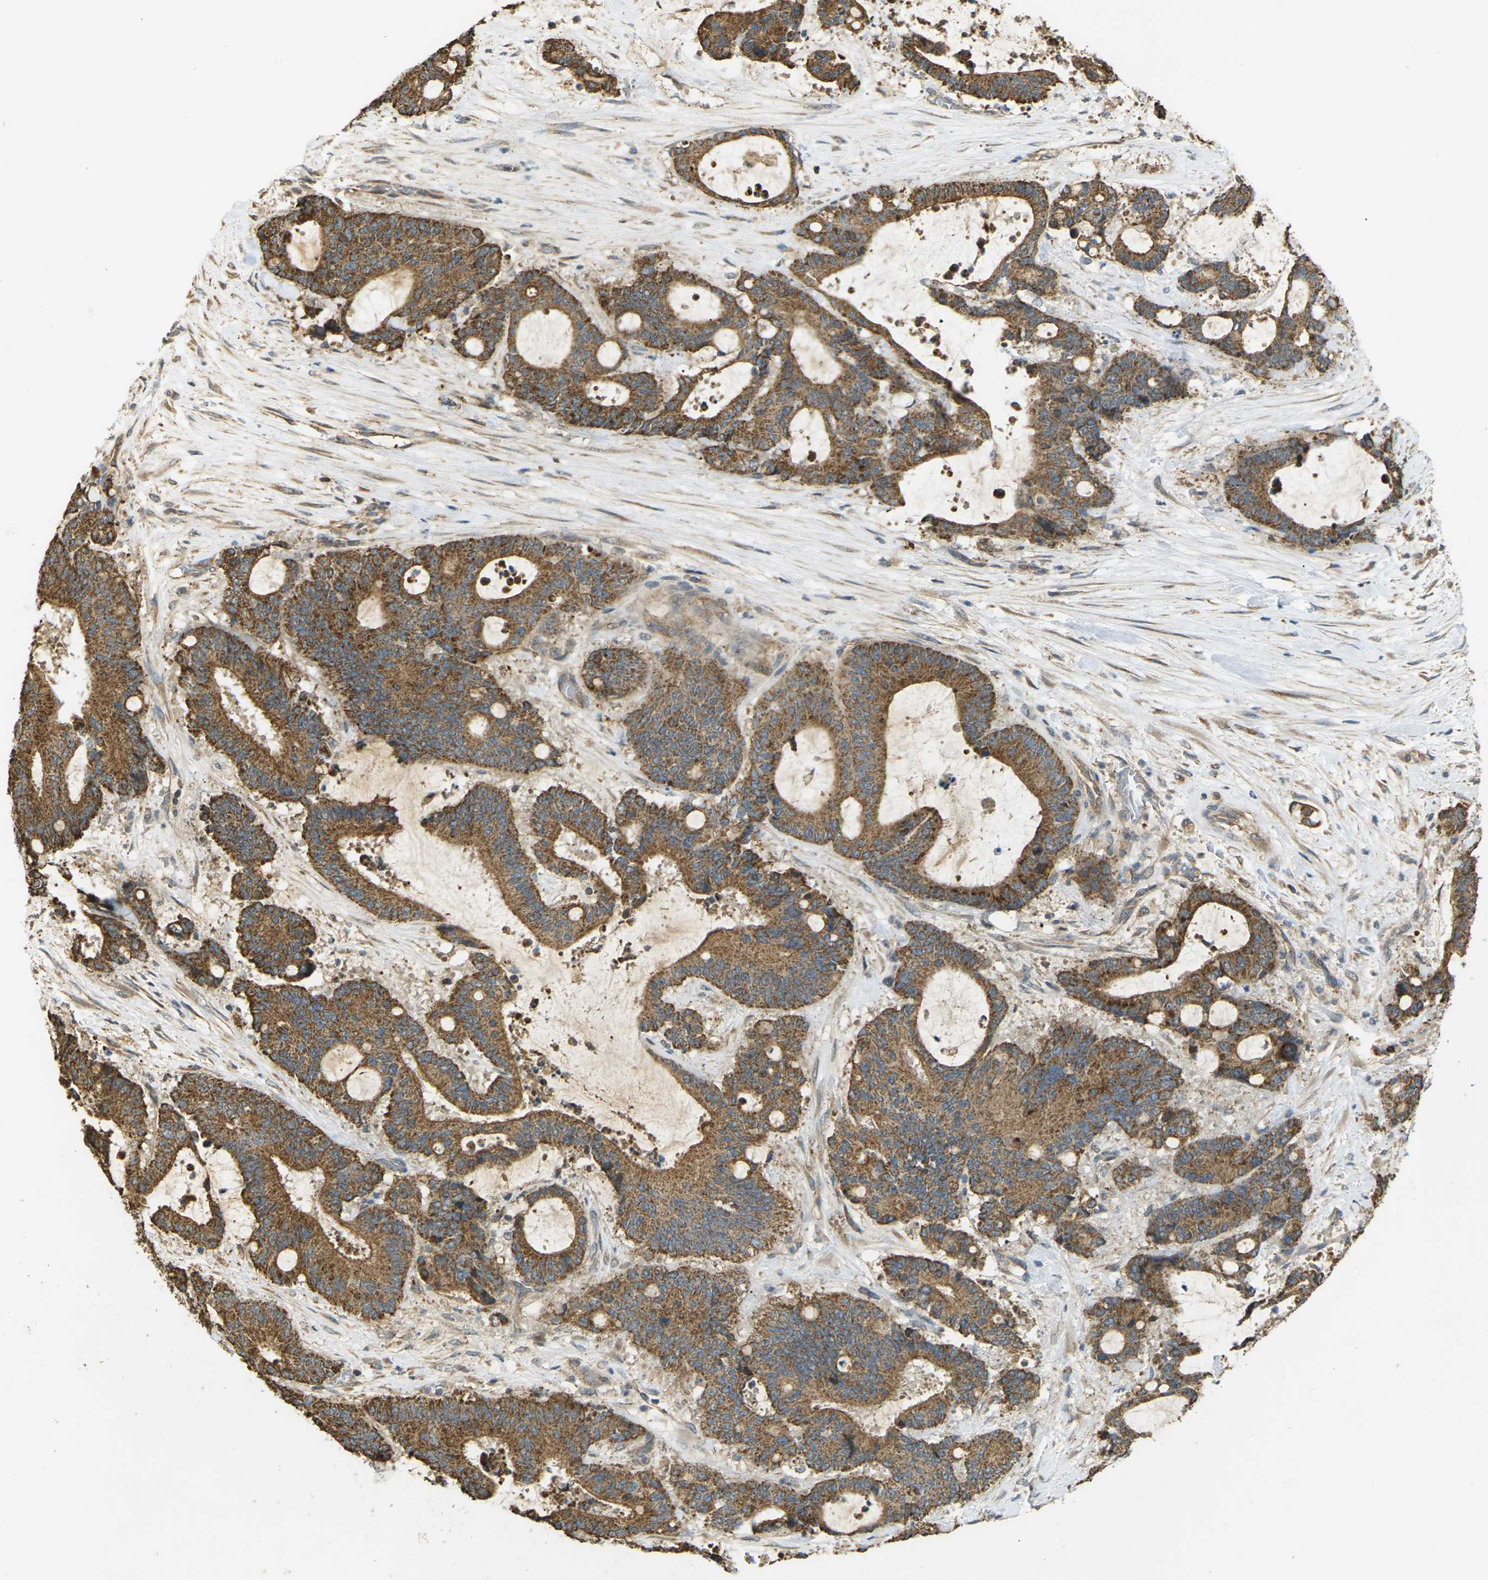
{"staining": {"intensity": "strong", "quantity": ">75%", "location": "cytoplasmic/membranous"}, "tissue": "liver cancer", "cell_type": "Tumor cells", "image_type": "cancer", "snomed": [{"axis": "morphology", "description": "Normal tissue, NOS"}, {"axis": "morphology", "description": "Cholangiocarcinoma"}, {"axis": "topography", "description": "Liver"}, {"axis": "topography", "description": "Peripheral nerve tissue"}], "caption": "The immunohistochemical stain highlights strong cytoplasmic/membranous staining in tumor cells of liver cancer tissue.", "gene": "KSR1", "patient": {"sex": "female", "age": 73}}